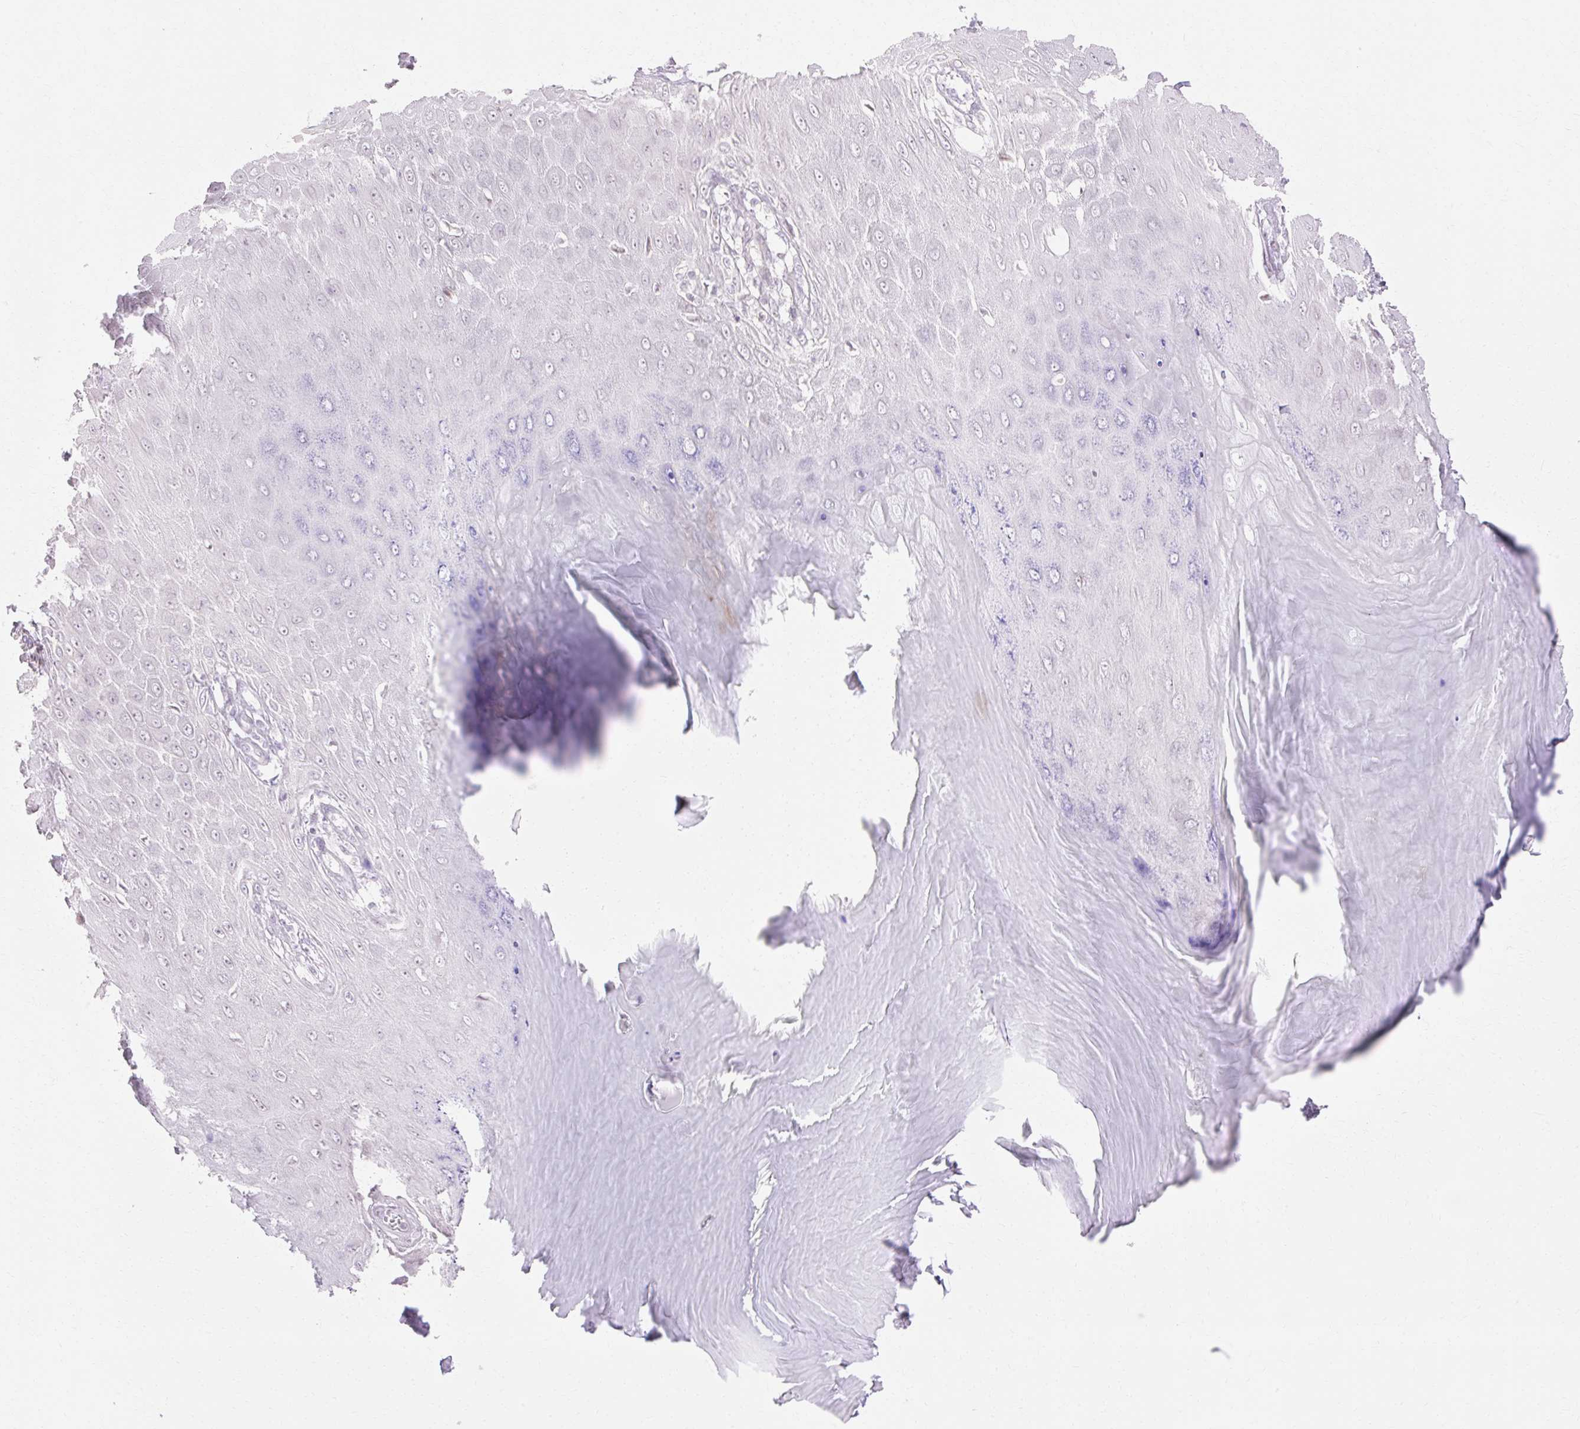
{"staining": {"intensity": "negative", "quantity": "none", "location": "none"}, "tissue": "skin cancer", "cell_type": "Tumor cells", "image_type": "cancer", "snomed": [{"axis": "morphology", "description": "Squamous cell carcinoma, NOS"}, {"axis": "topography", "description": "Skin"}], "caption": "The micrograph shows no staining of tumor cells in squamous cell carcinoma (skin). (DAB (3,3'-diaminobenzidine) IHC, high magnification).", "gene": "C3orf49", "patient": {"sex": "male", "age": 70}}